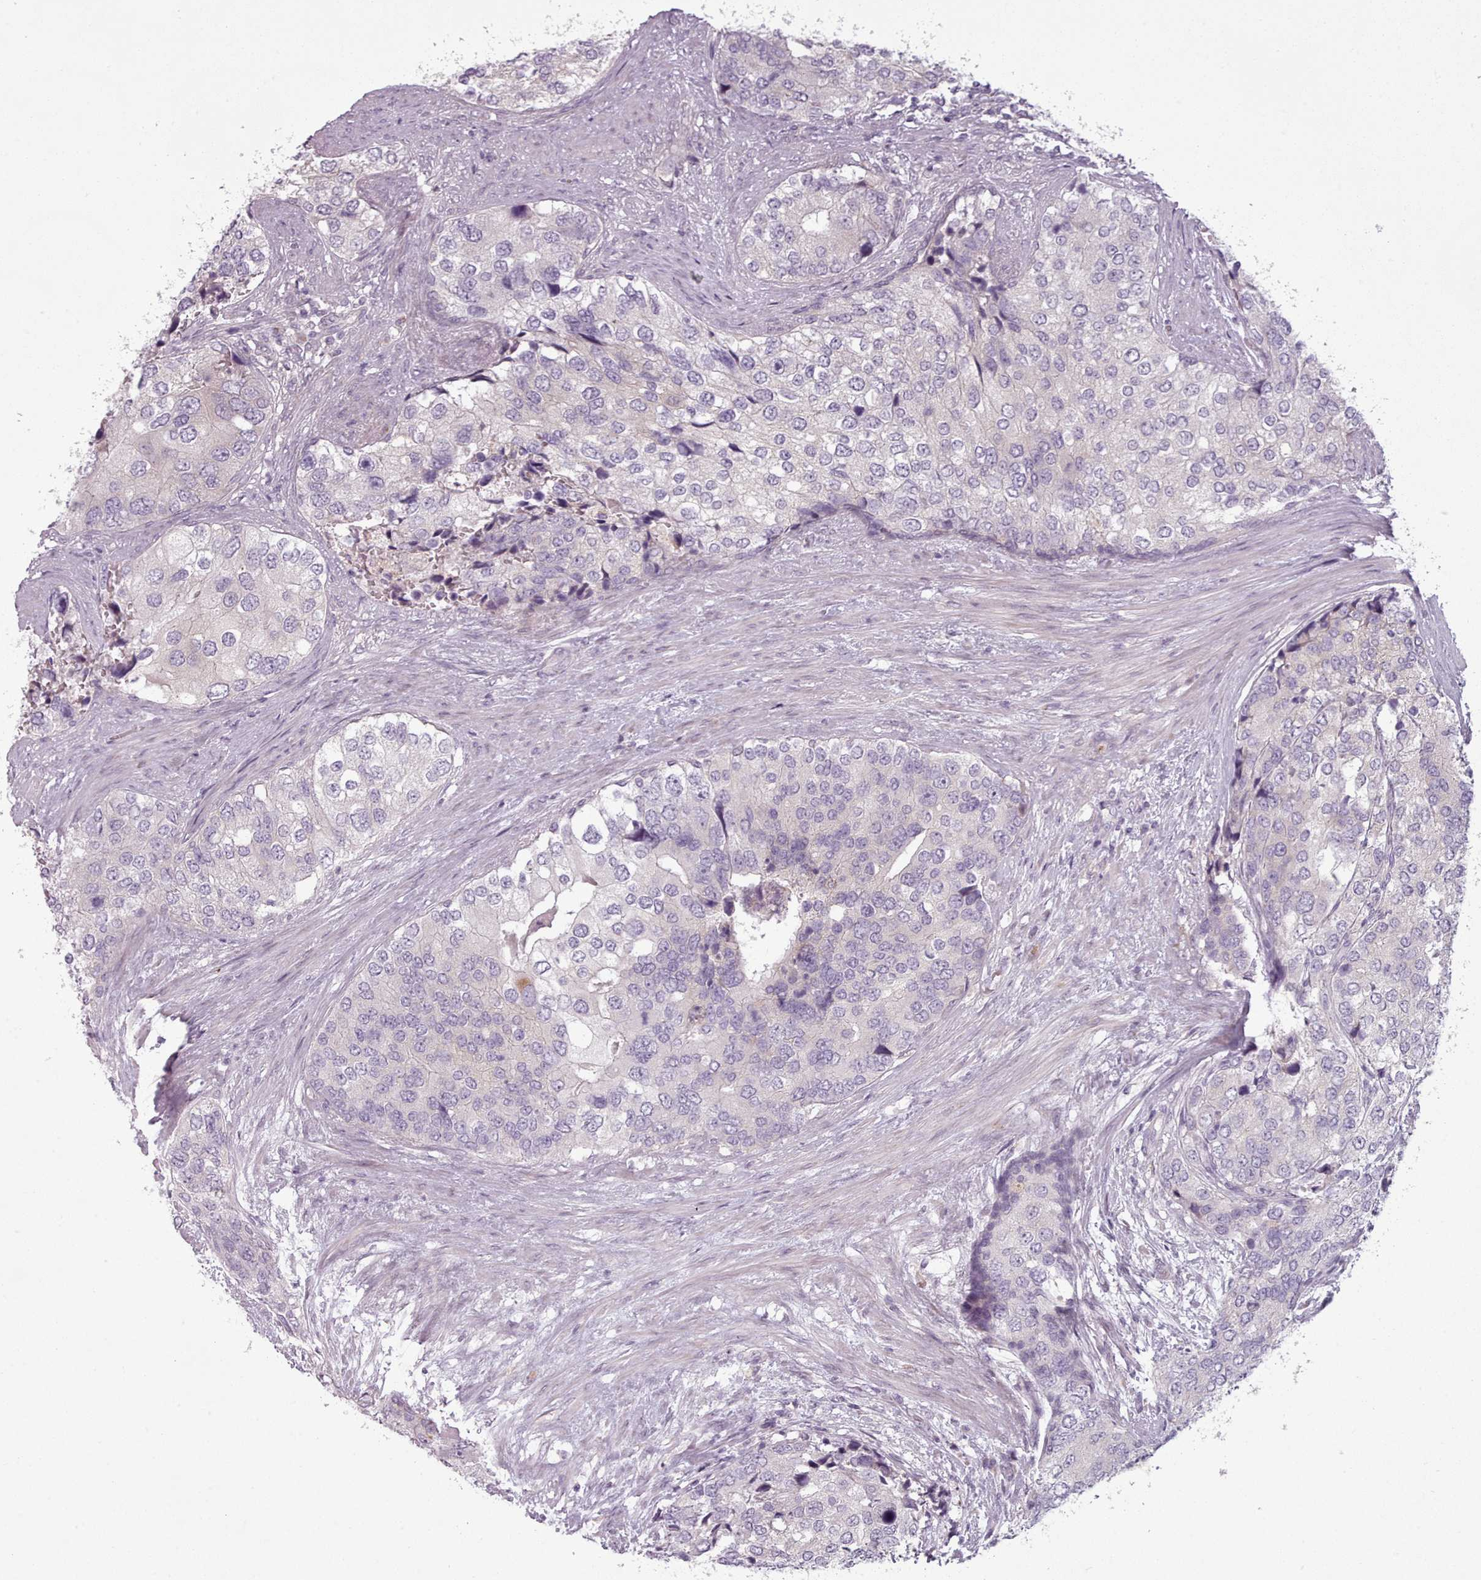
{"staining": {"intensity": "negative", "quantity": "none", "location": "none"}, "tissue": "prostate cancer", "cell_type": "Tumor cells", "image_type": "cancer", "snomed": [{"axis": "morphology", "description": "Adenocarcinoma, High grade"}, {"axis": "topography", "description": "Prostate"}], "caption": "This is an immunohistochemistry (IHC) micrograph of human prostate high-grade adenocarcinoma. There is no expression in tumor cells.", "gene": "LAPTM5", "patient": {"sex": "male", "age": 62}}